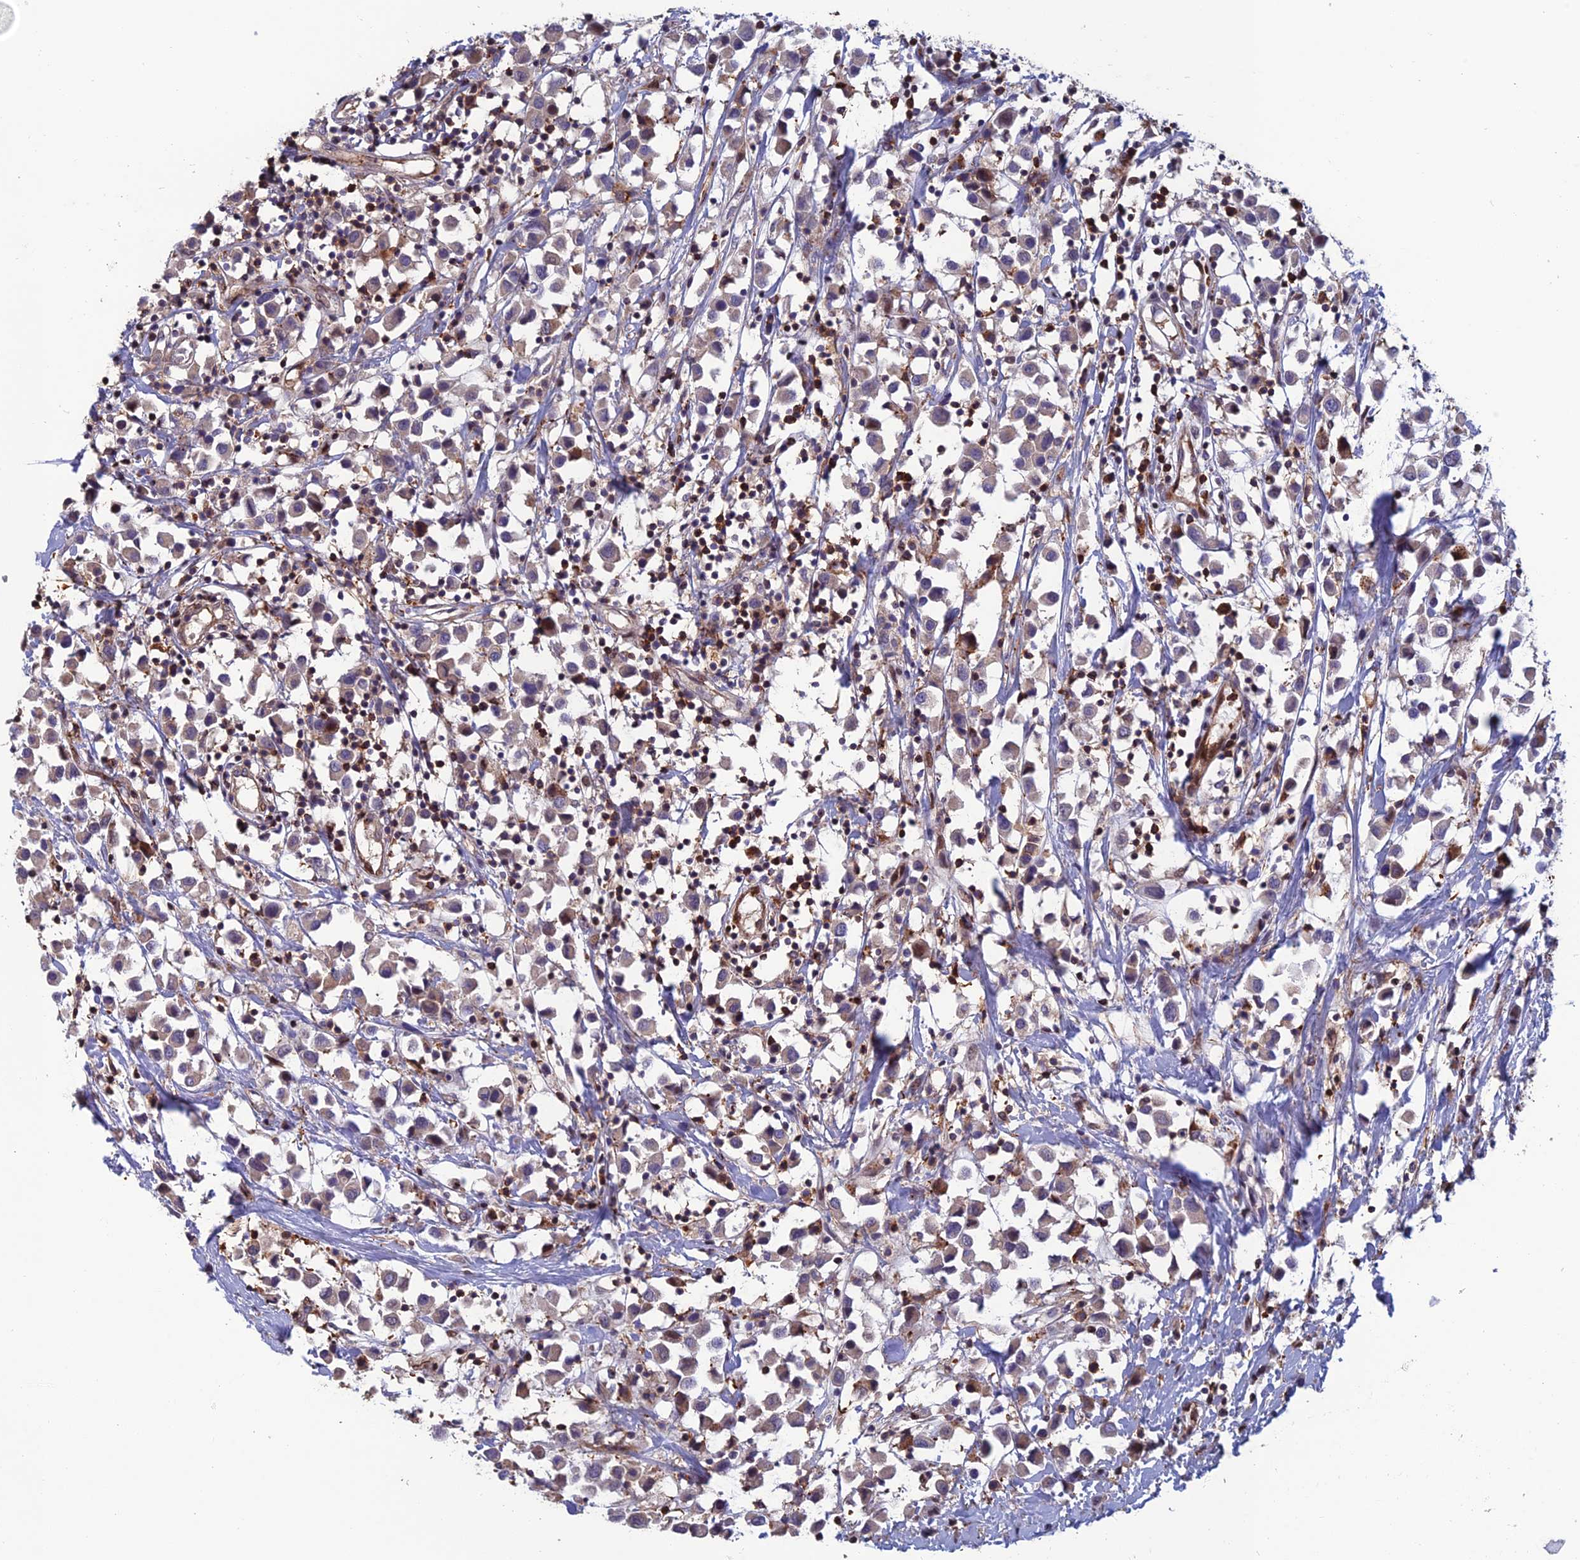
{"staining": {"intensity": "weak", "quantity": "<25%", "location": "cytoplasmic/membranous"}, "tissue": "breast cancer", "cell_type": "Tumor cells", "image_type": "cancer", "snomed": [{"axis": "morphology", "description": "Duct carcinoma"}, {"axis": "topography", "description": "Breast"}], "caption": "IHC of human breast cancer reveals no staining in tumor cells.", "gene": "C15orf62", "patient": {"sex": "female", "age": 61}}